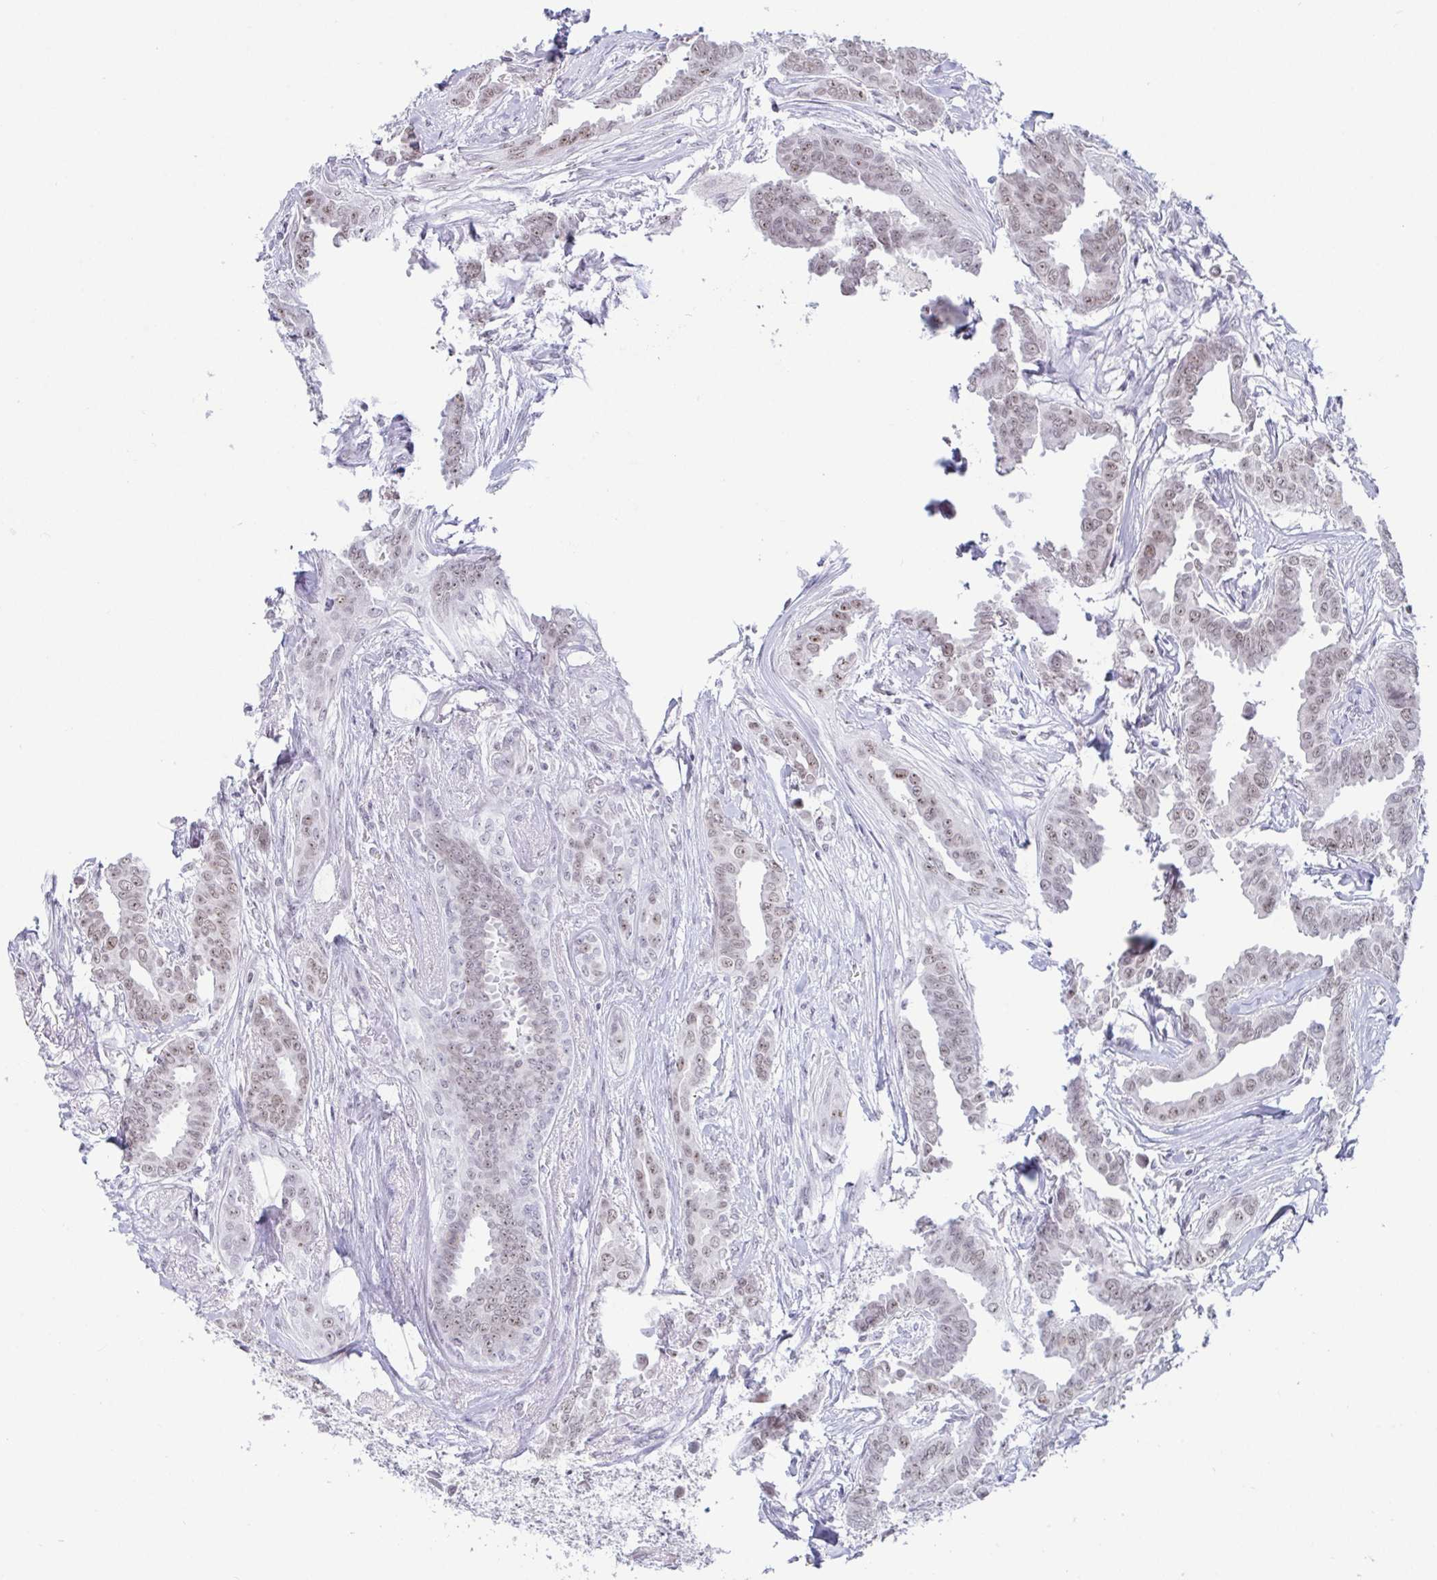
{"staining": {"intensity": "weak", "quantity": "25%-75%", "location": "nuclear"}, "tissue": "breast cancer", "cell_type": "Tumor cells", "image_type": "cancer", "snomed": [{"axis": "morphology", "description": "Duct carcinoma"}, {"axis": "topography", "description": "Breast"}], "caption": "A high-resolution micrograph shows immunohistochemistry staining of breast infiltrating ductal carcinoma, which displays weak nuclear positivity in approximately 25%-75% of tumor cells. (Brightfield microscopy of DAB IHC at high magnification).", "gene": "SUPT16H", "patient": {"sex": "female", "age": 45}}